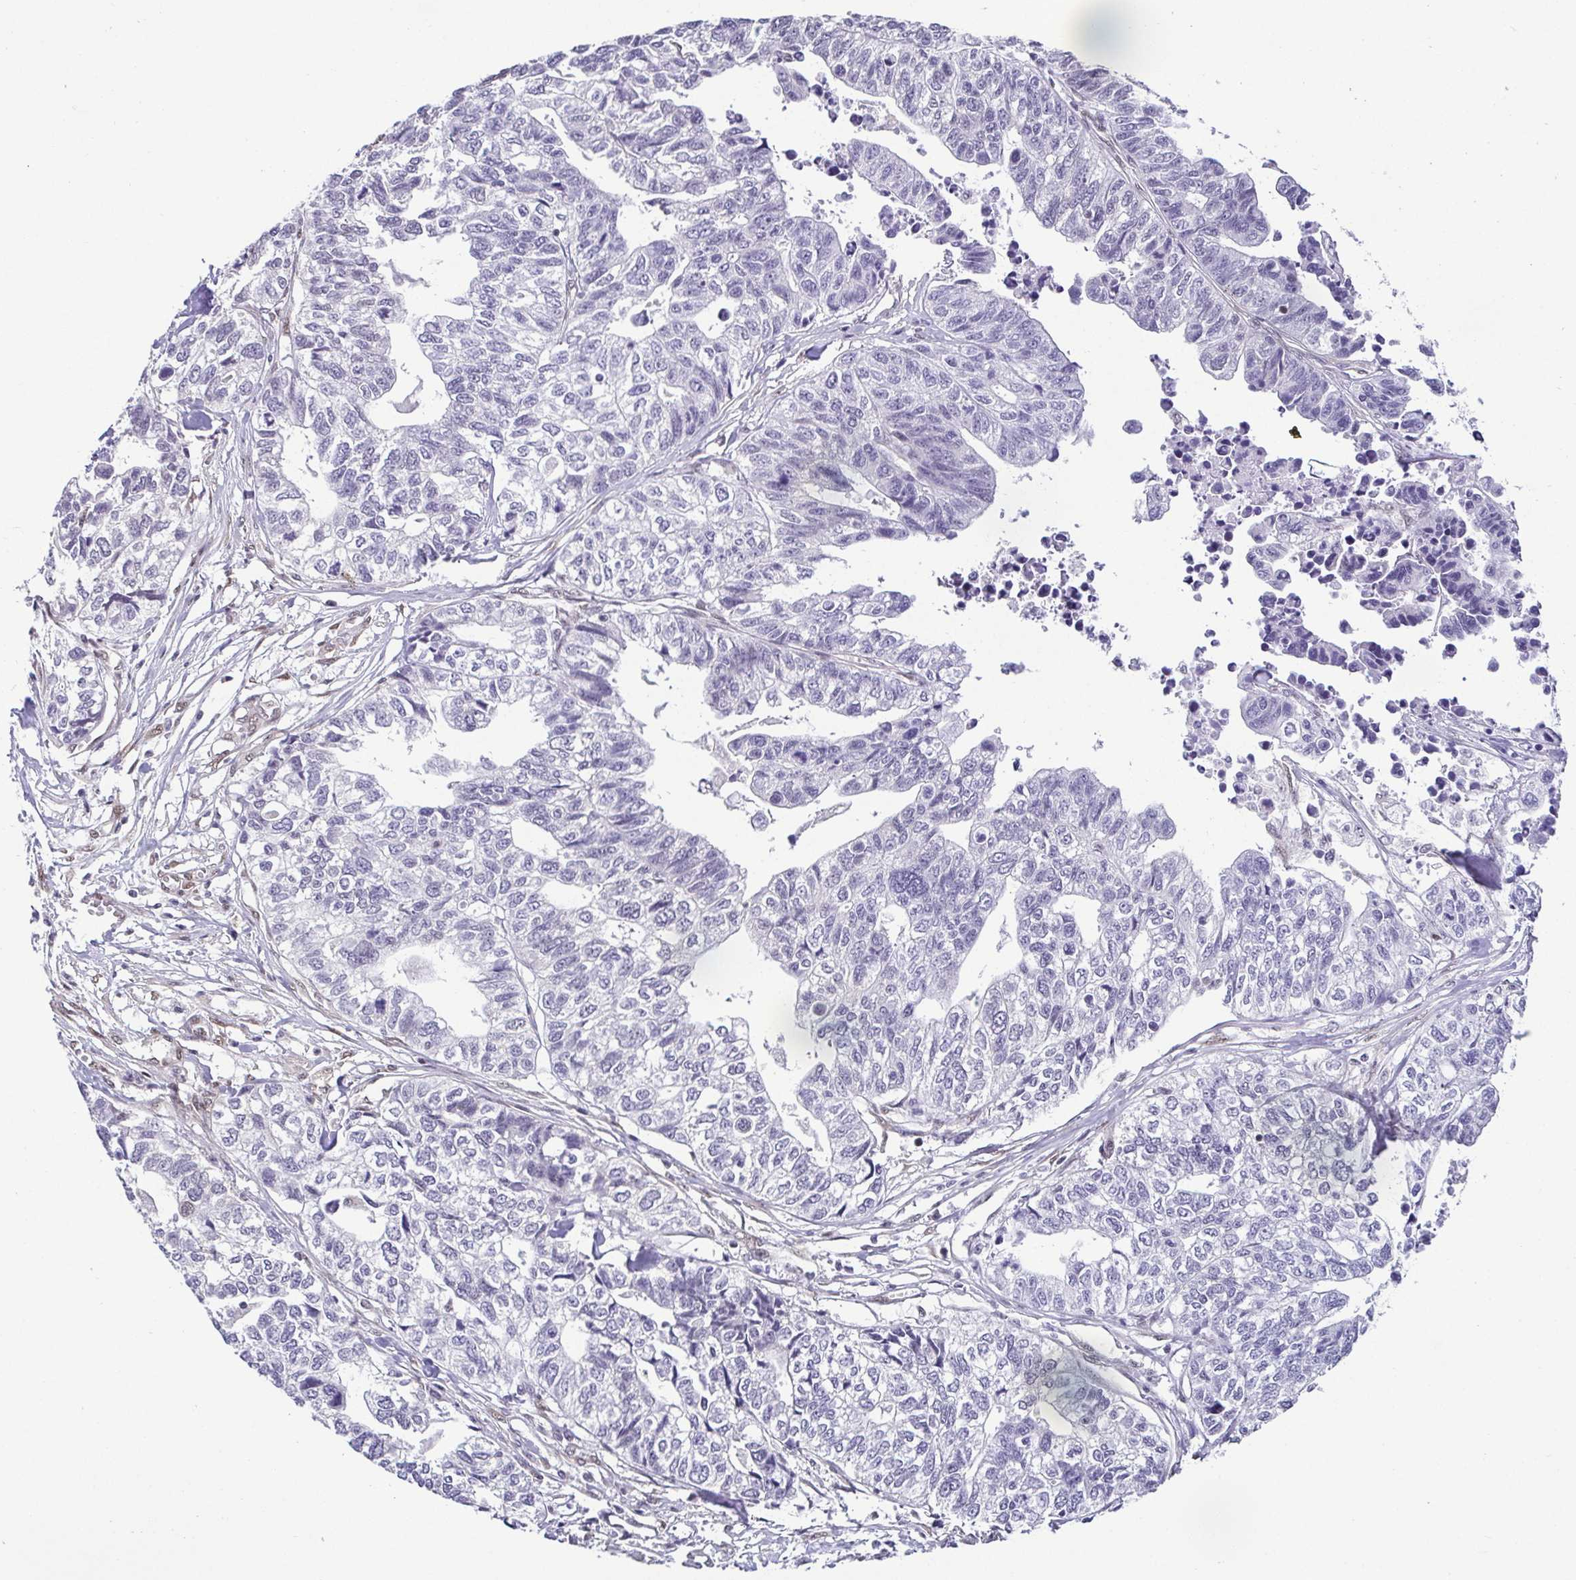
{"staining": {"intensity": "negative", "quantity": "none", "location": "none"}, "tissue": "stomach cancer", "cell_type": "Tumor cells", "image_type": "cancer", "snomed": [{"axis": "morphology", "description": "Adenocarcinoma, NOS"}, {"axis": "topography", "description": "Stomach, upper"}], "caption": "The photomicrograph displays no staining of tumor cells in stomach cancer (adenocarcinoma).", "gene": "RBM3", "patient": {"sex": "female", "age": 67}}